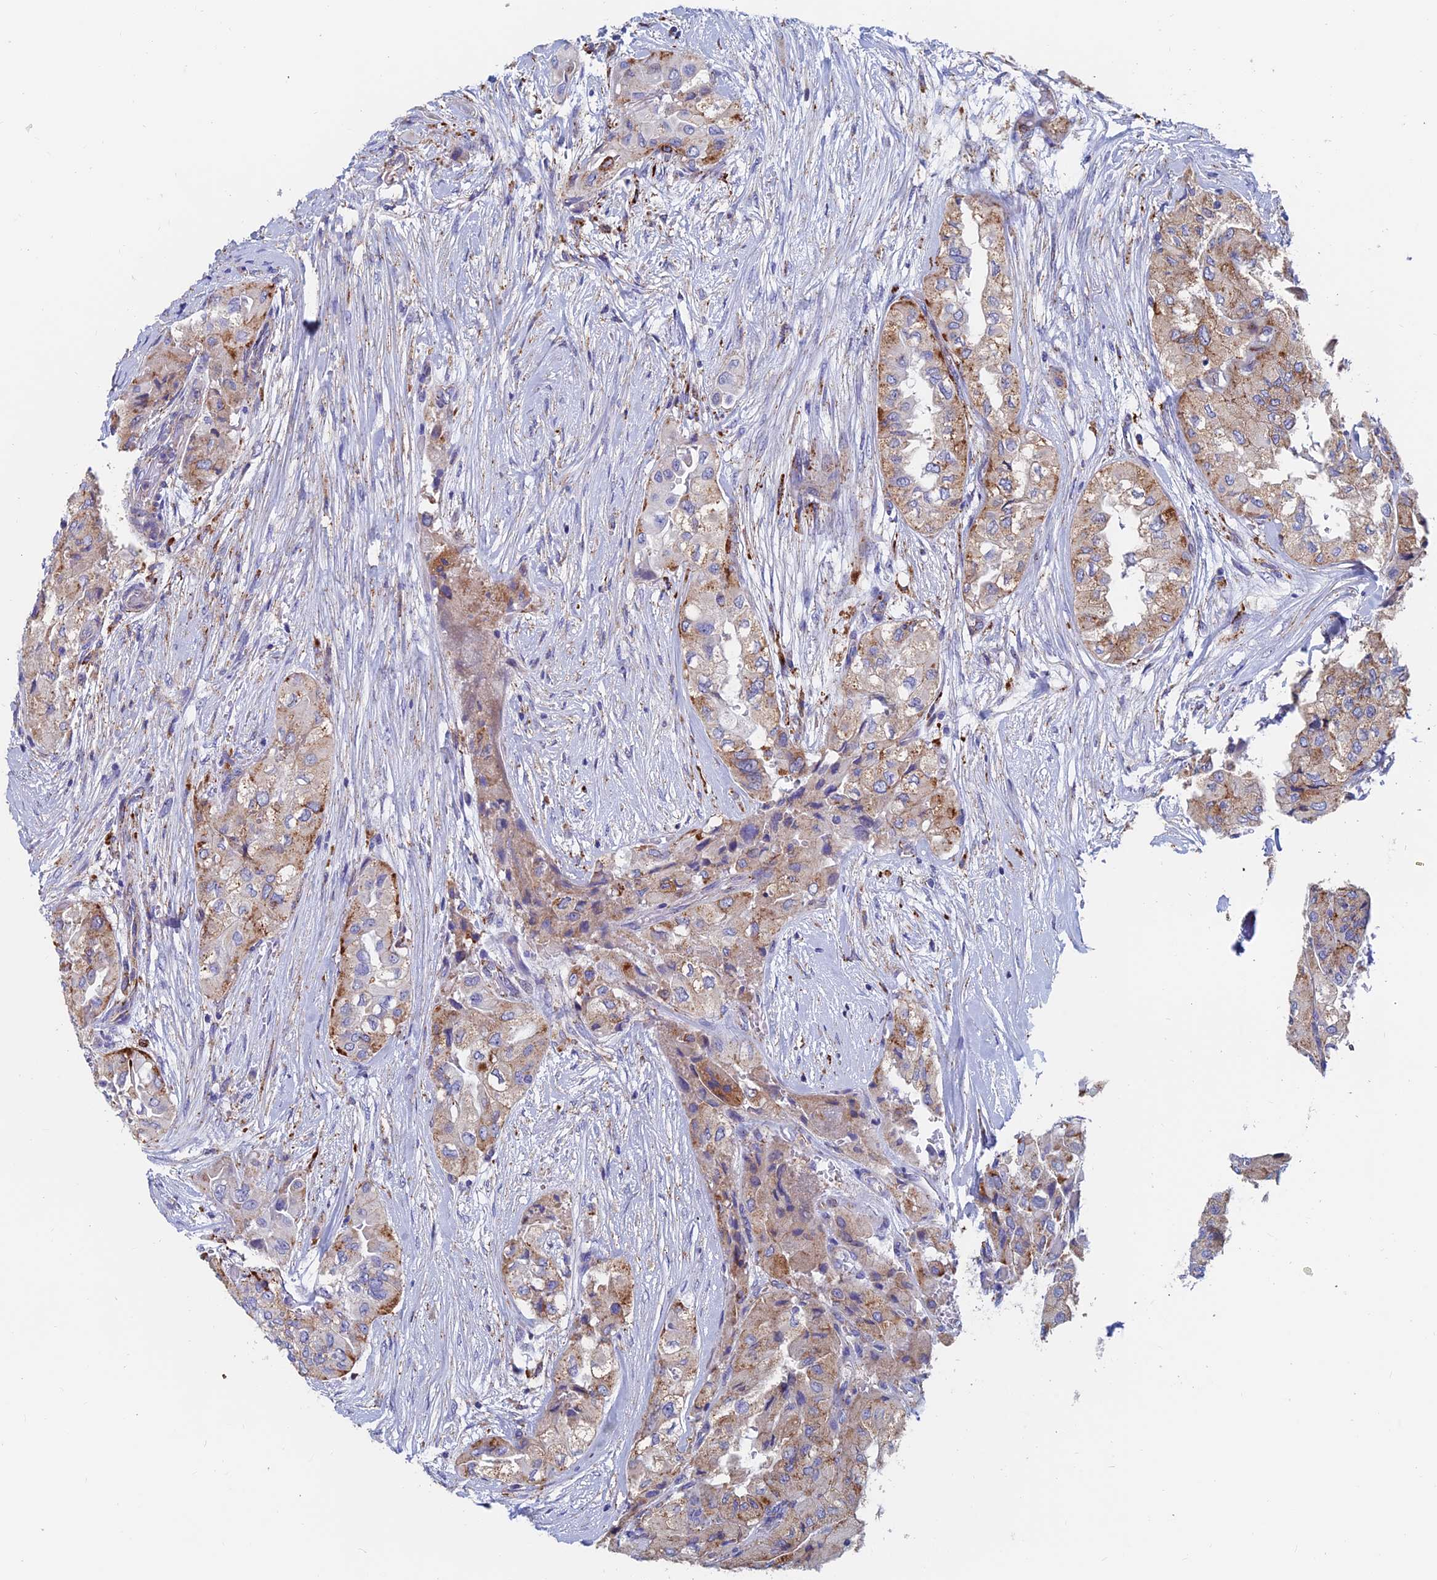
{"staining": {"intensity": "moderate", "quantity": ">75%", "location": "cytoplasmic/membranous"}, "tissue": "thyroid cancer", "cell_type": "Tumor cells", "image_type": "cancer", "snomed": [{"axis": "morphology", "description": "Papillary adenocarcinoma, NOS"}, {"axis": "topography", "description": "Thyroid gland"}], "caption": "Immunohistochemical staining of human thyroid papillary adenocarcinoma shows moderate cytoplasmic/membranous protein positivity in approximately >75% of tumor cells.", "gene": "SPNS1", "patient": {"sex": "female", "age": 59}}